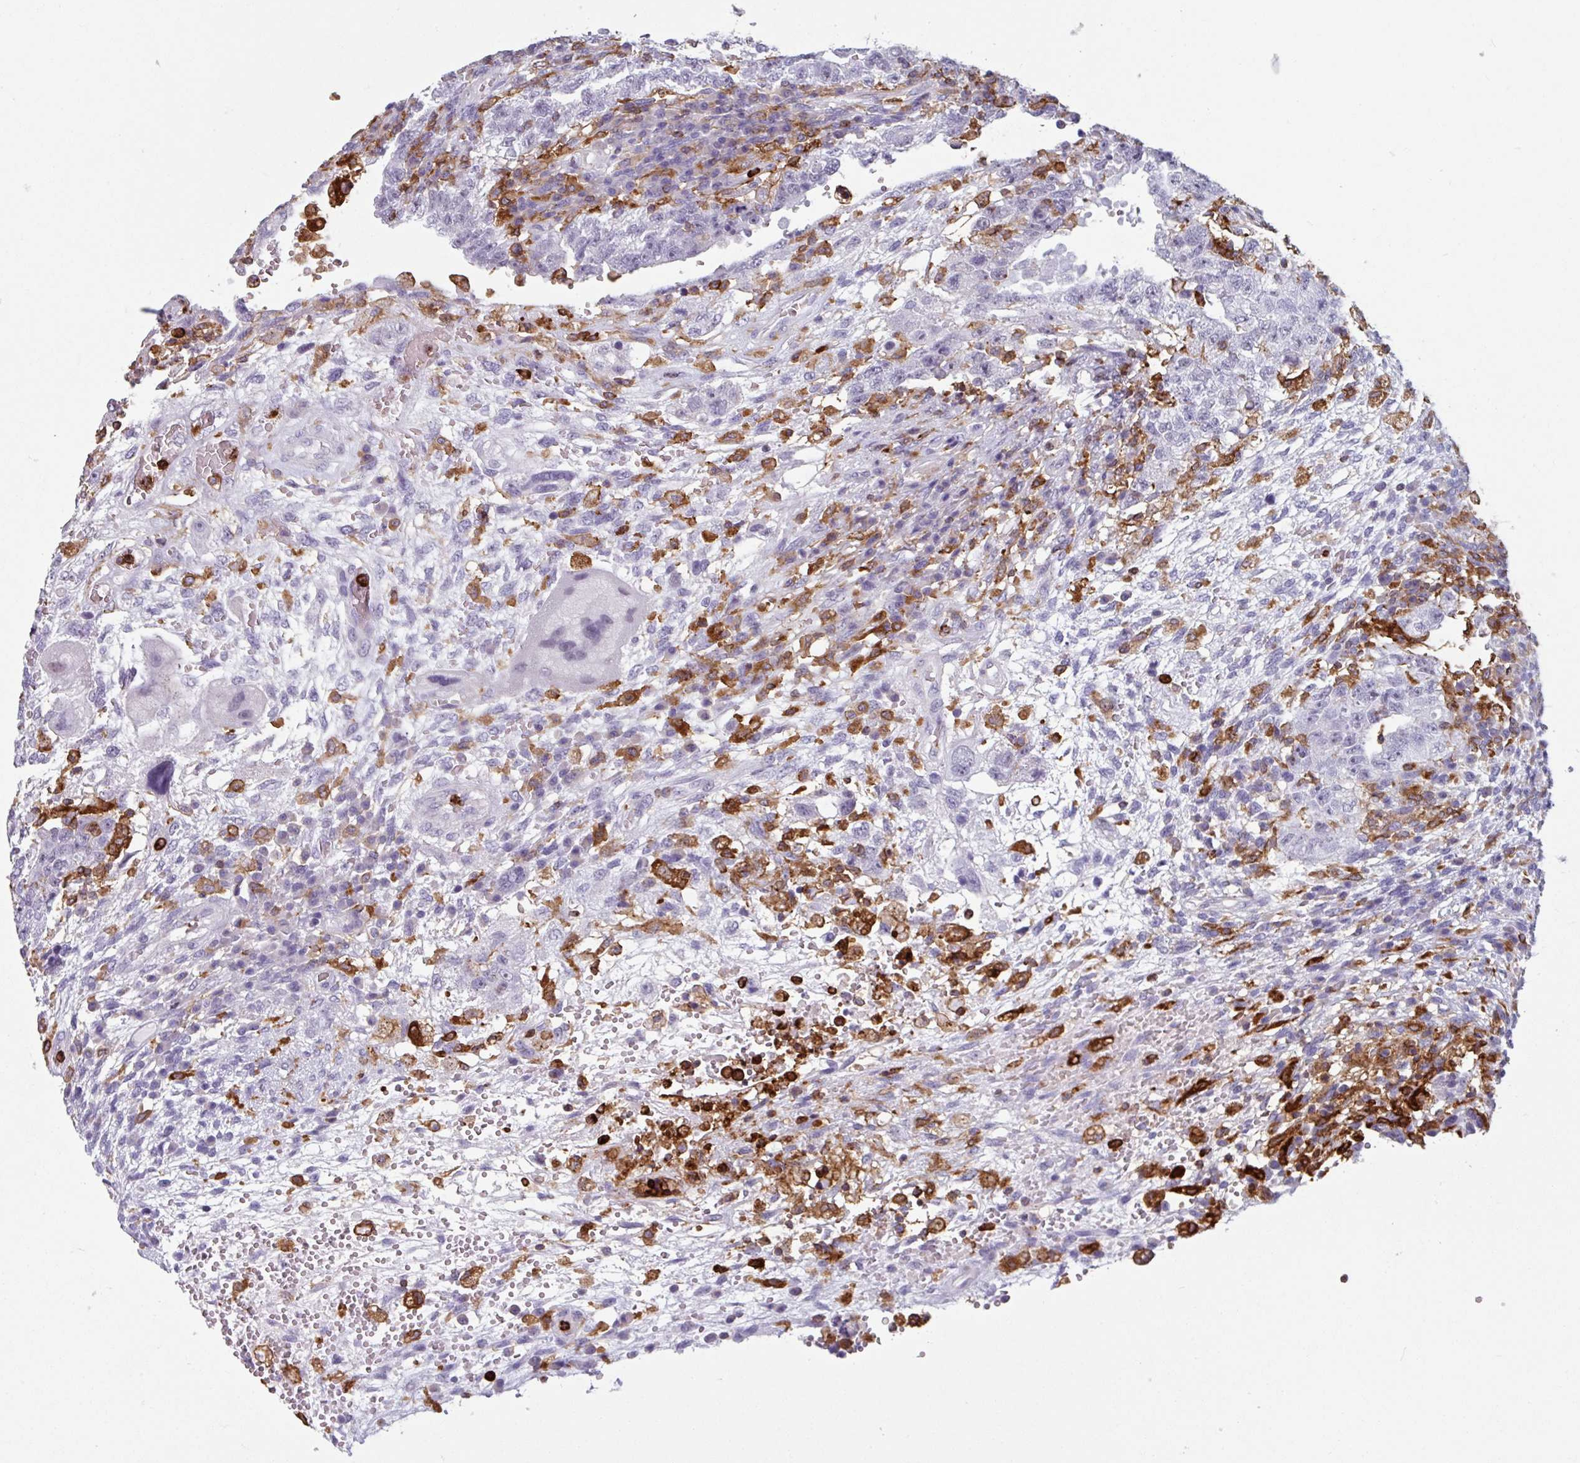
{"staining": {"intensity": "negative", "quantity": "none", "location": "none"}, "tissue": "testis cancer", "cell_type": "Tumor cells", "image_type": "cancer", "snomed": [{"axis": "morphology", "description": "Carcinoma, Embryonal, NOS"}, {"axis": "topography", "description": "Testis"}], "caption": "Histopathology image shows no protein positivity in tumor cells of embryonal carcinoma (testis) tissue.", "gene": "EXOSC5", "patient": {"sex": "male", "age": 26}}